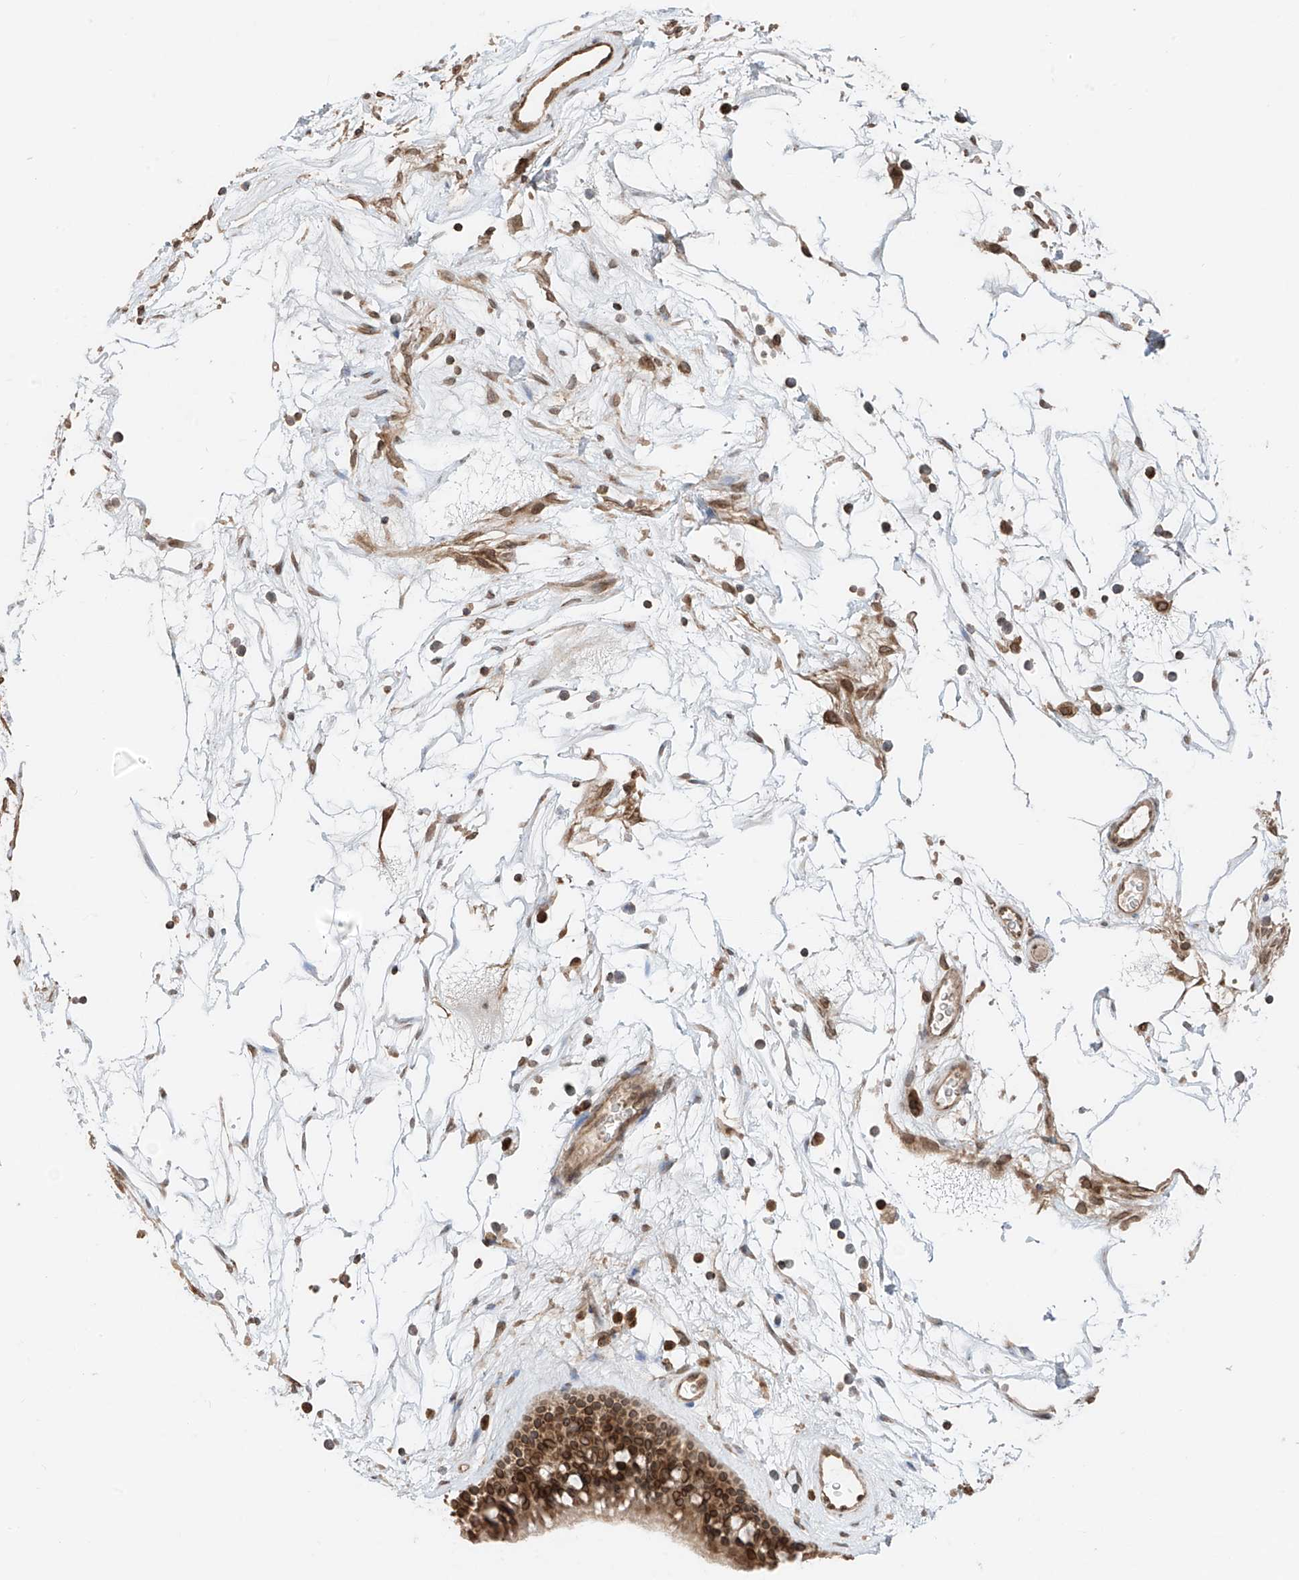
{"staining": {"intensity": "strong", "quantity": ">75%", "location": "cytoplasmic/membranous,nuclear"}, "tissue": "nasopharynx", "cell_type": "Respiratory epithelial cells", "image_type": "normal", "snomed": [{"axis": "morphology", "description": "Normal tissue, NOS"}, {"axis": "topography", "description": "Nasopharynx"}], "caption": "Immunohistochemical staining of benign nasopharynx demonstrates strong cytoplasmic/membranous,nuclear protein staining in about >75% of respiratory epithelial cells.", "gene": "AHCTF1", "patient": {"sex": "male", "age": 64}}